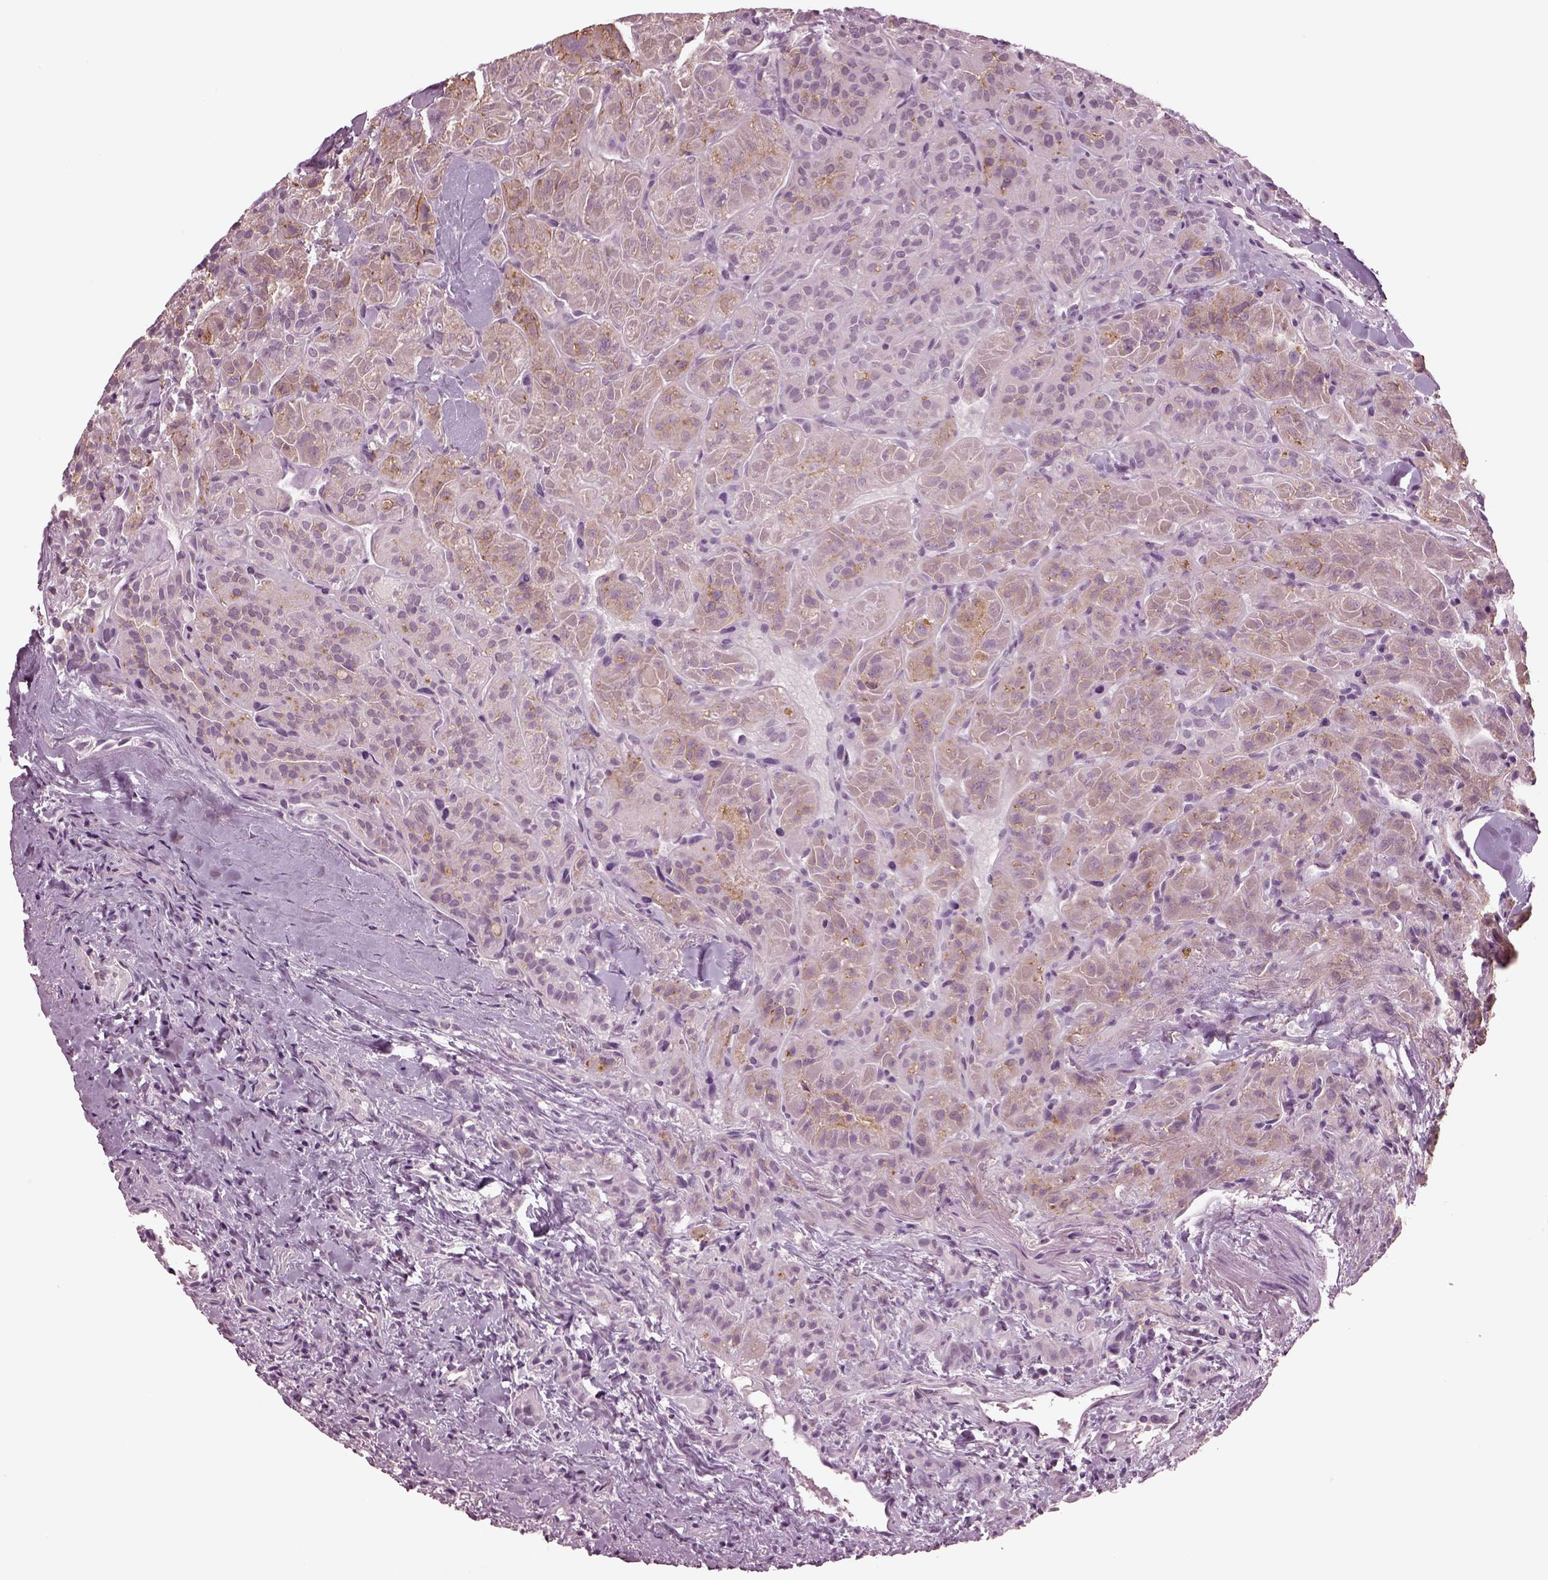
{"staining": {"intensity": "negative", "quantity": "none", "location": "none"}, "tissue": "thyroid cancer", "cell_type": "Tumor cells", "image_type": "cancer", "snomed": [{"axis": "morphology", "description": "Papillary adenocarcinoma, NOS"}, {"axis": "topography", "description": "Thyroid gland"}], "caption": "This is an immunohistochemistry image of thyroid cancer (papillary adenocarcinoma). There is no expression in tumor cells.", "gene": "CLCN4", "patient": {"sex": "female", "age": 45}}